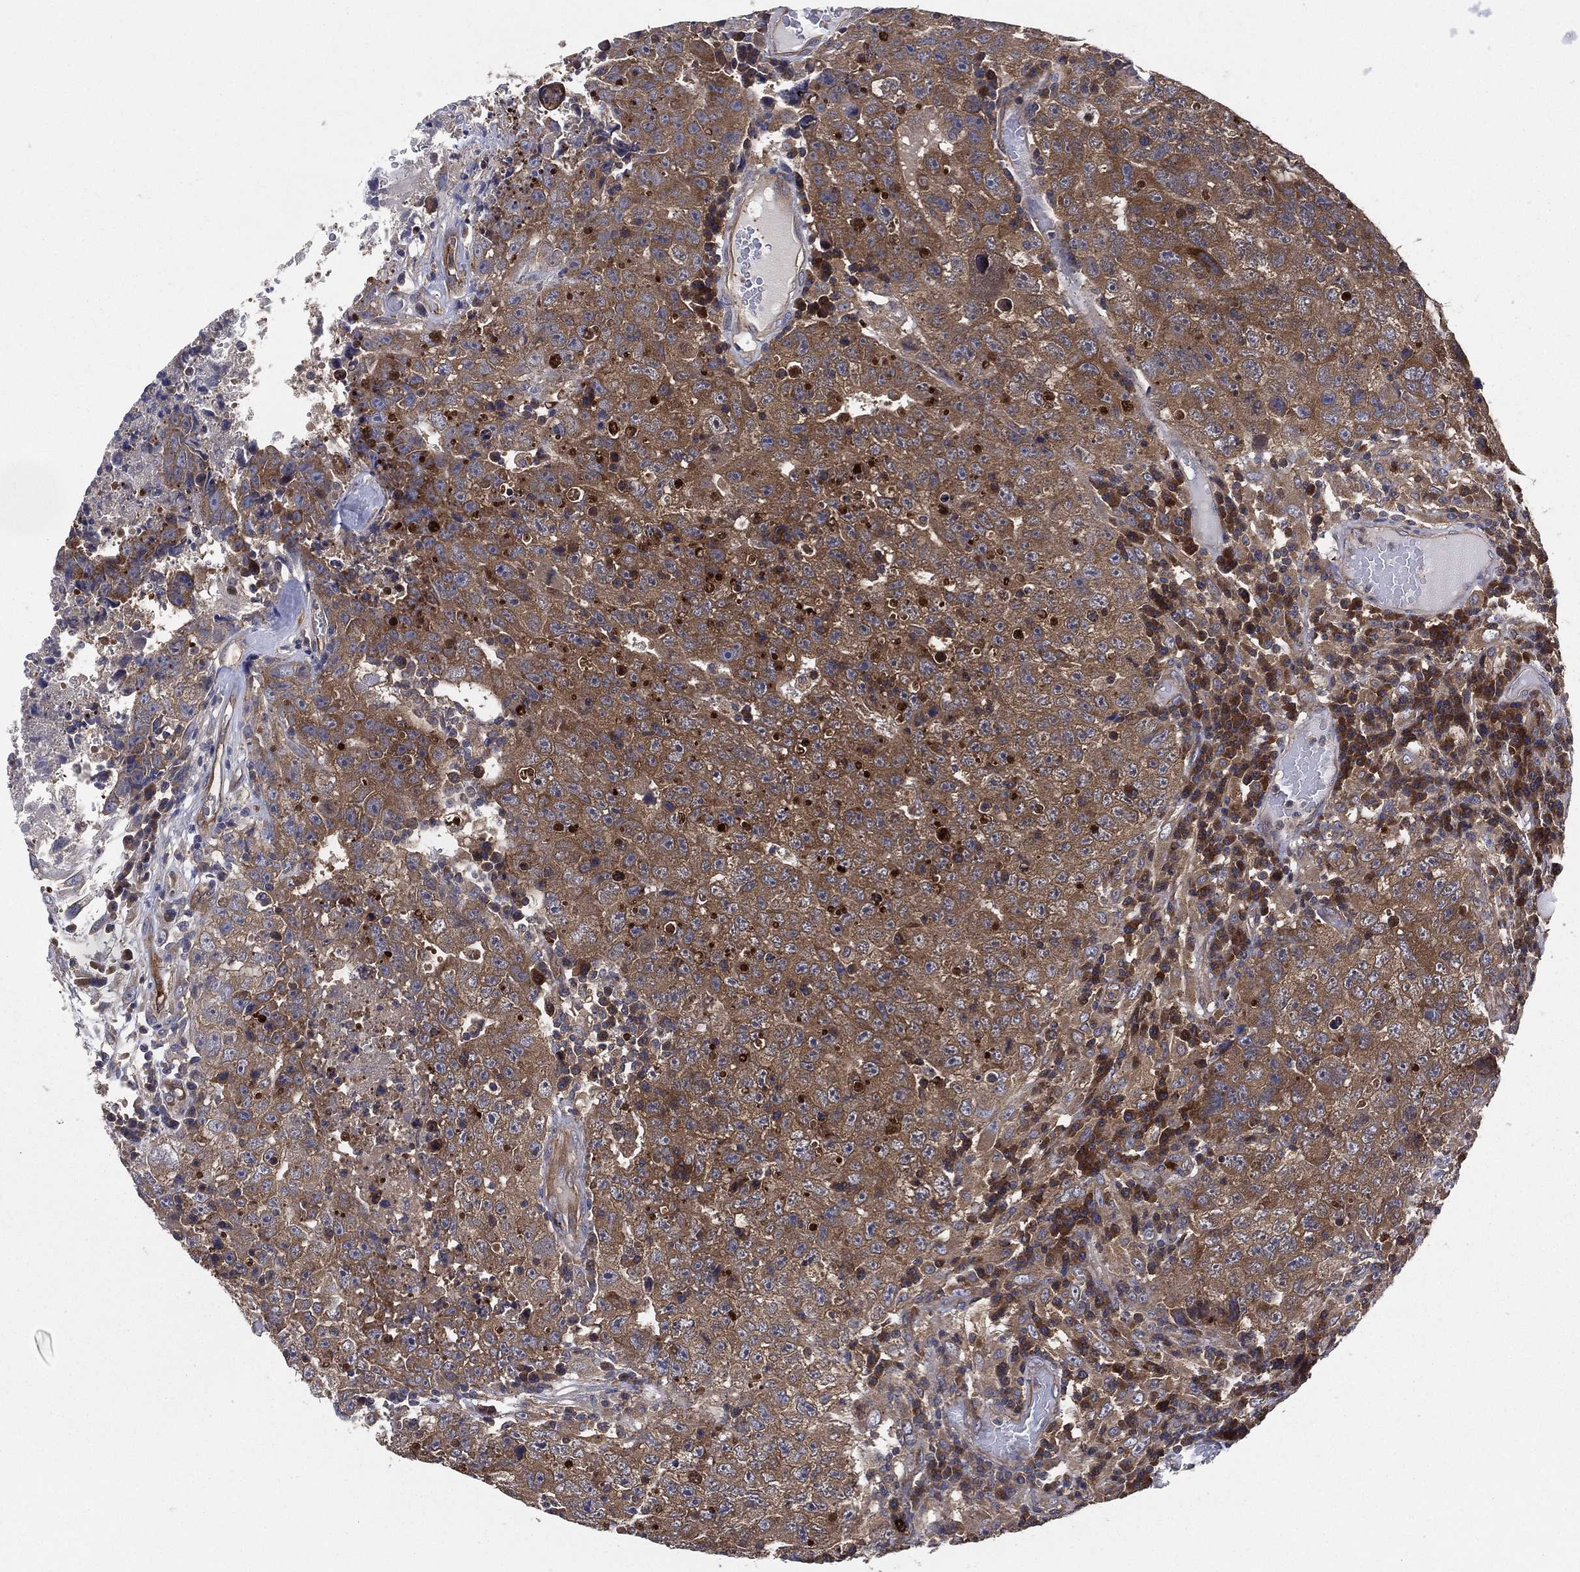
{"staining": {"intensity": "strong", "quantity": "25%-75%", "location": "cytoplasmic/membranous"}, "tissue": "testis cancer", "cell_type": "Tumor cells", "image_type": "cancer", "snomed": [{"axis": "morphology", "description": "Necrosis, NOS"}, {"axis": "morphology", "description": "Carcinoma, Embryonal, NOS"}, {"axis": "topography", "description": "Testis"}], "caption": "There is high levels of strong cytoplasmic/membranous positivity in tumor cells of embryonal carcinoma (testis), as demonstrated by immunohistochemical staining (brown color).", "gene": "SMPD3", "patient": {"sex": "male", "age": 19}}